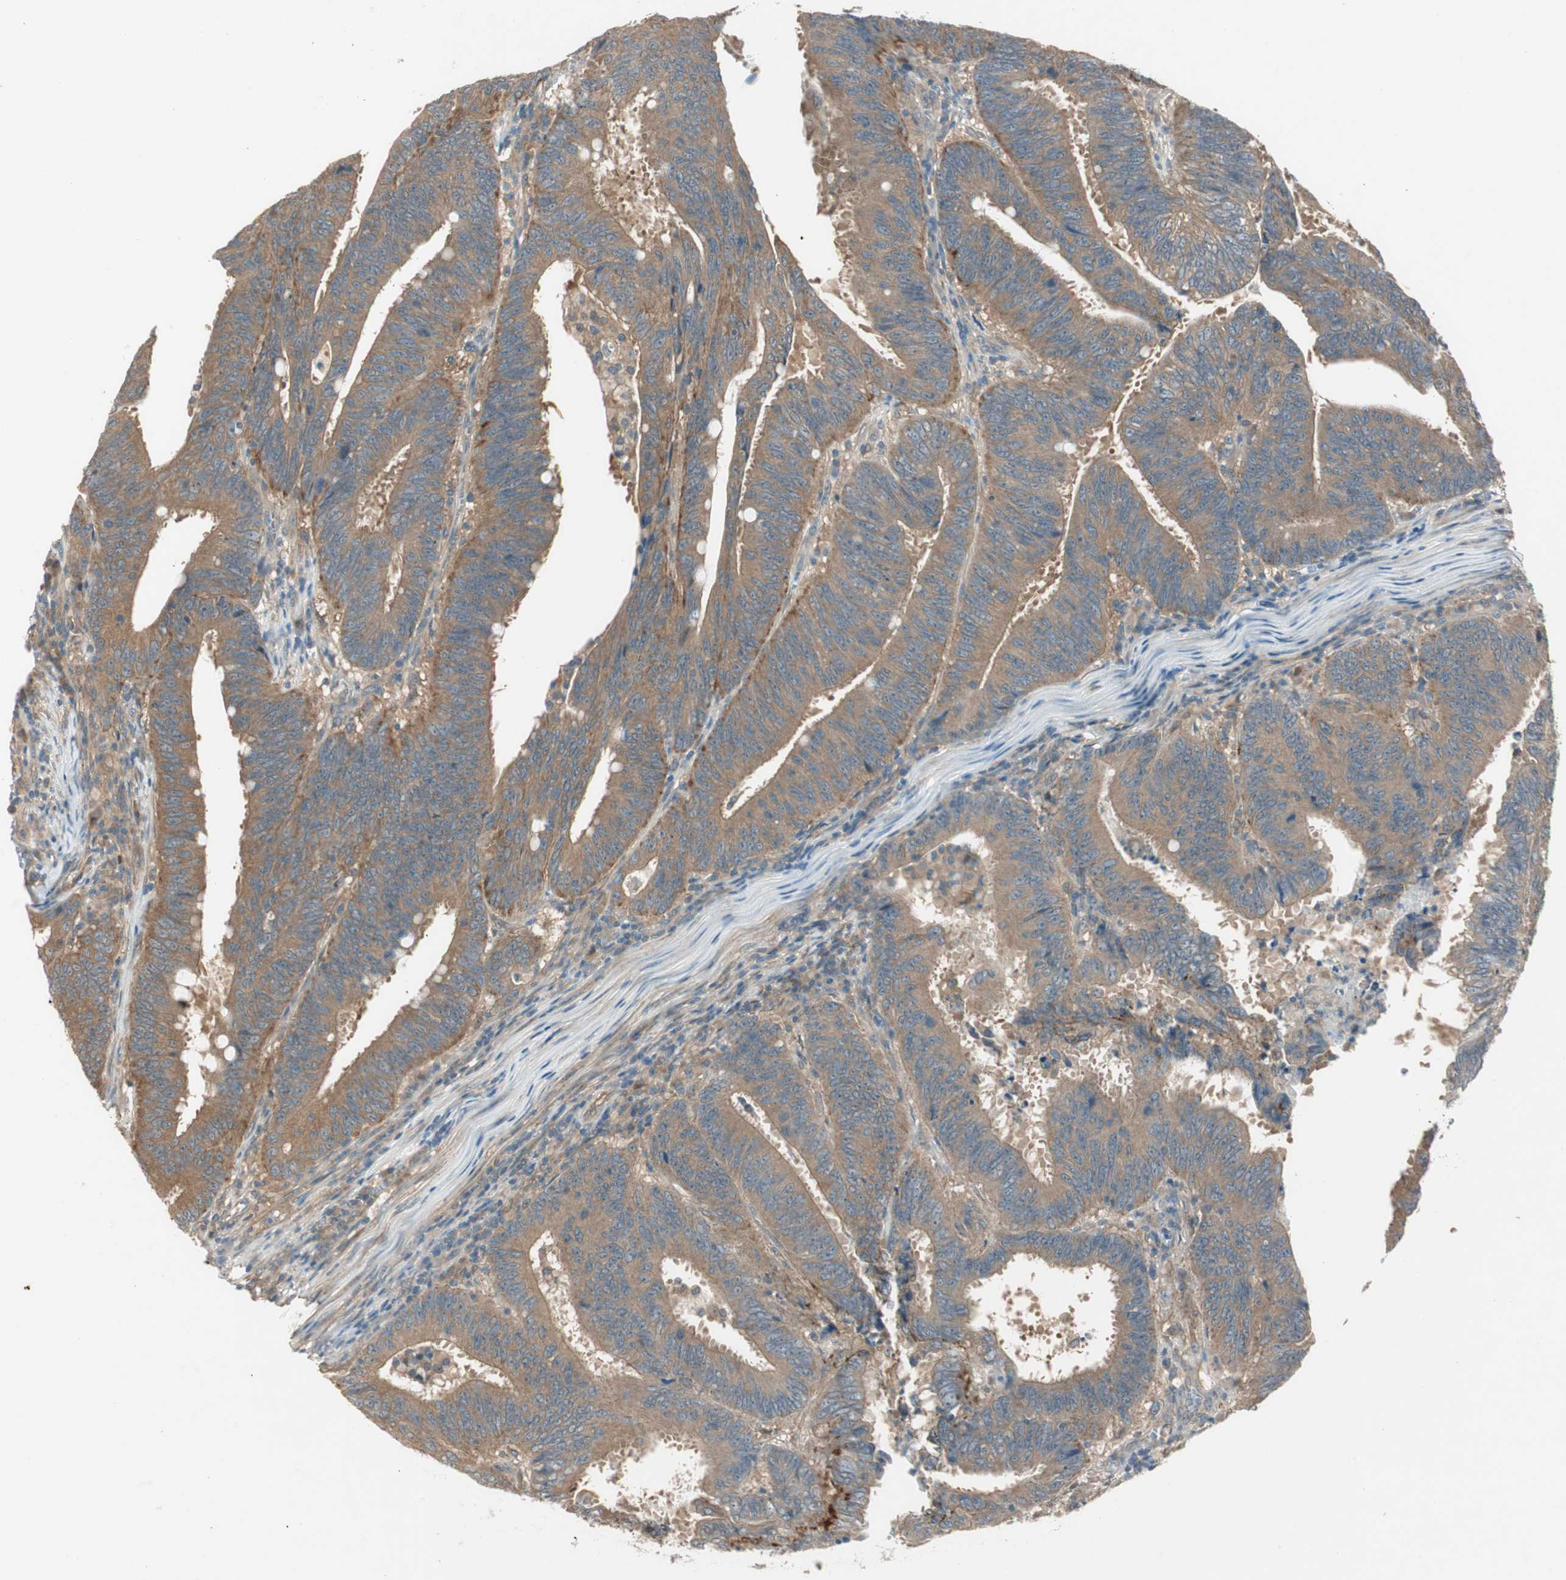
{"staining": {"intensity": "moderate", "quantity": ">75%", "location": "cytoplasmic/membranous"}, "tissue": "colorectal cancer", "cell_type": "Tumor cells", "image_type": "cancer", "snomed": [{"axis": "morphology", "description": "Adenocarcinoma, NOS"}, {"axis": "topography", "description": "Colon"}], "caption": "An image of colorectal cancer stained for a protein shows moderate cytoplasmic/membranous brown staining in tumor cells.", "gene": "NCLN", "patient": {"sex": "male", "age": 45}}